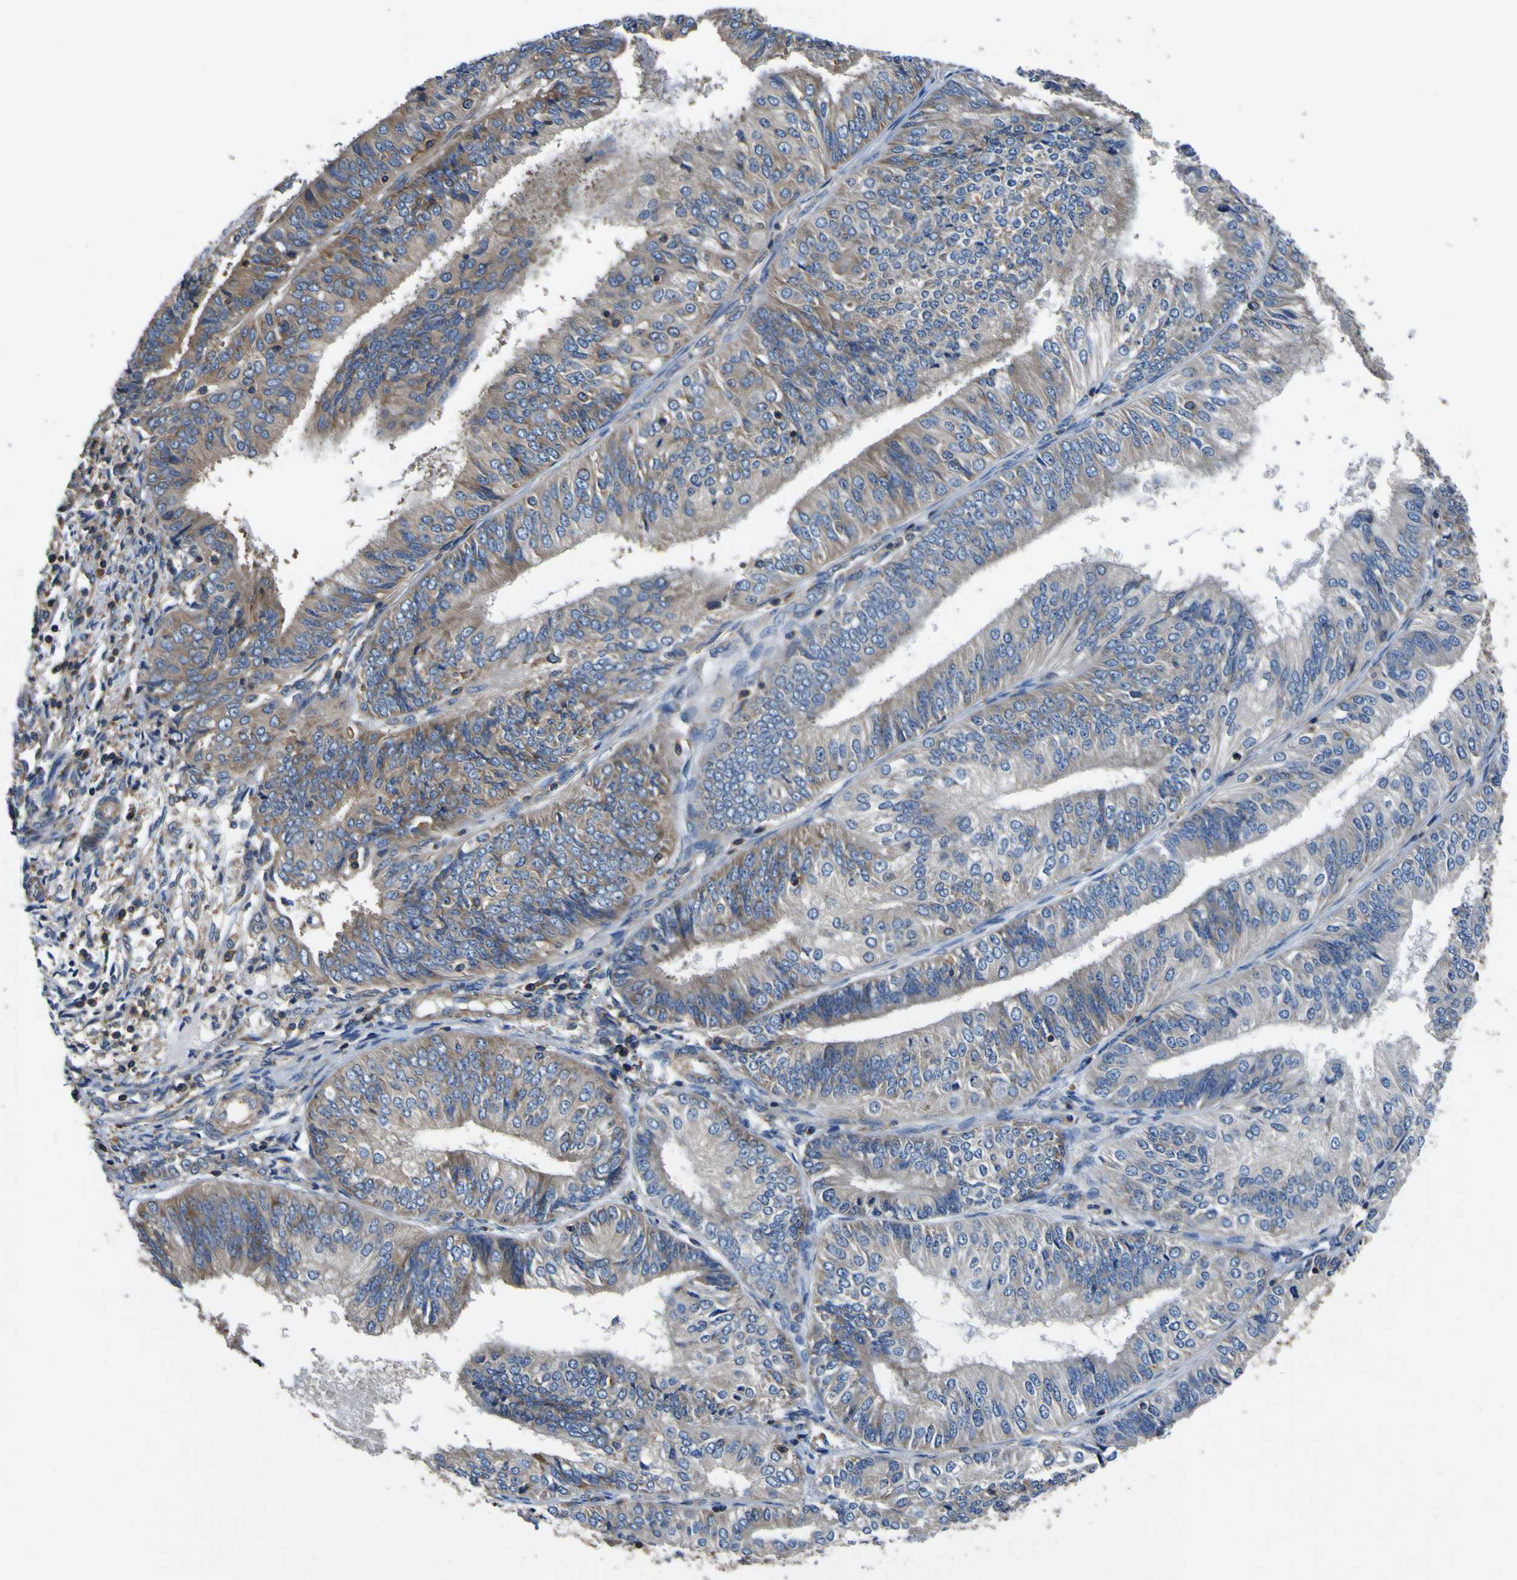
{"staining": {"intensity": "moderate", "quantity": "<25%", "location": "cytoplasmic/membranous"}, "tissue": "endometrial cancer", "cell_type": "Tumor cells", "image_type": "cancer", "snomed": [{"axis": "morphology", "description": "Adenocarcinoma, NOS"}, {"axis": "topography", "description": "Endometrium"}], "caption": "Human endometrial cancer (adenocarcinoma) stained with a brown dye exhibits moderate cytoplasmic/membranous positive positivity in approximately <25% of tumor cells.", "gene": "CNR2", "patient": {"sex": "female", "age": 58}}